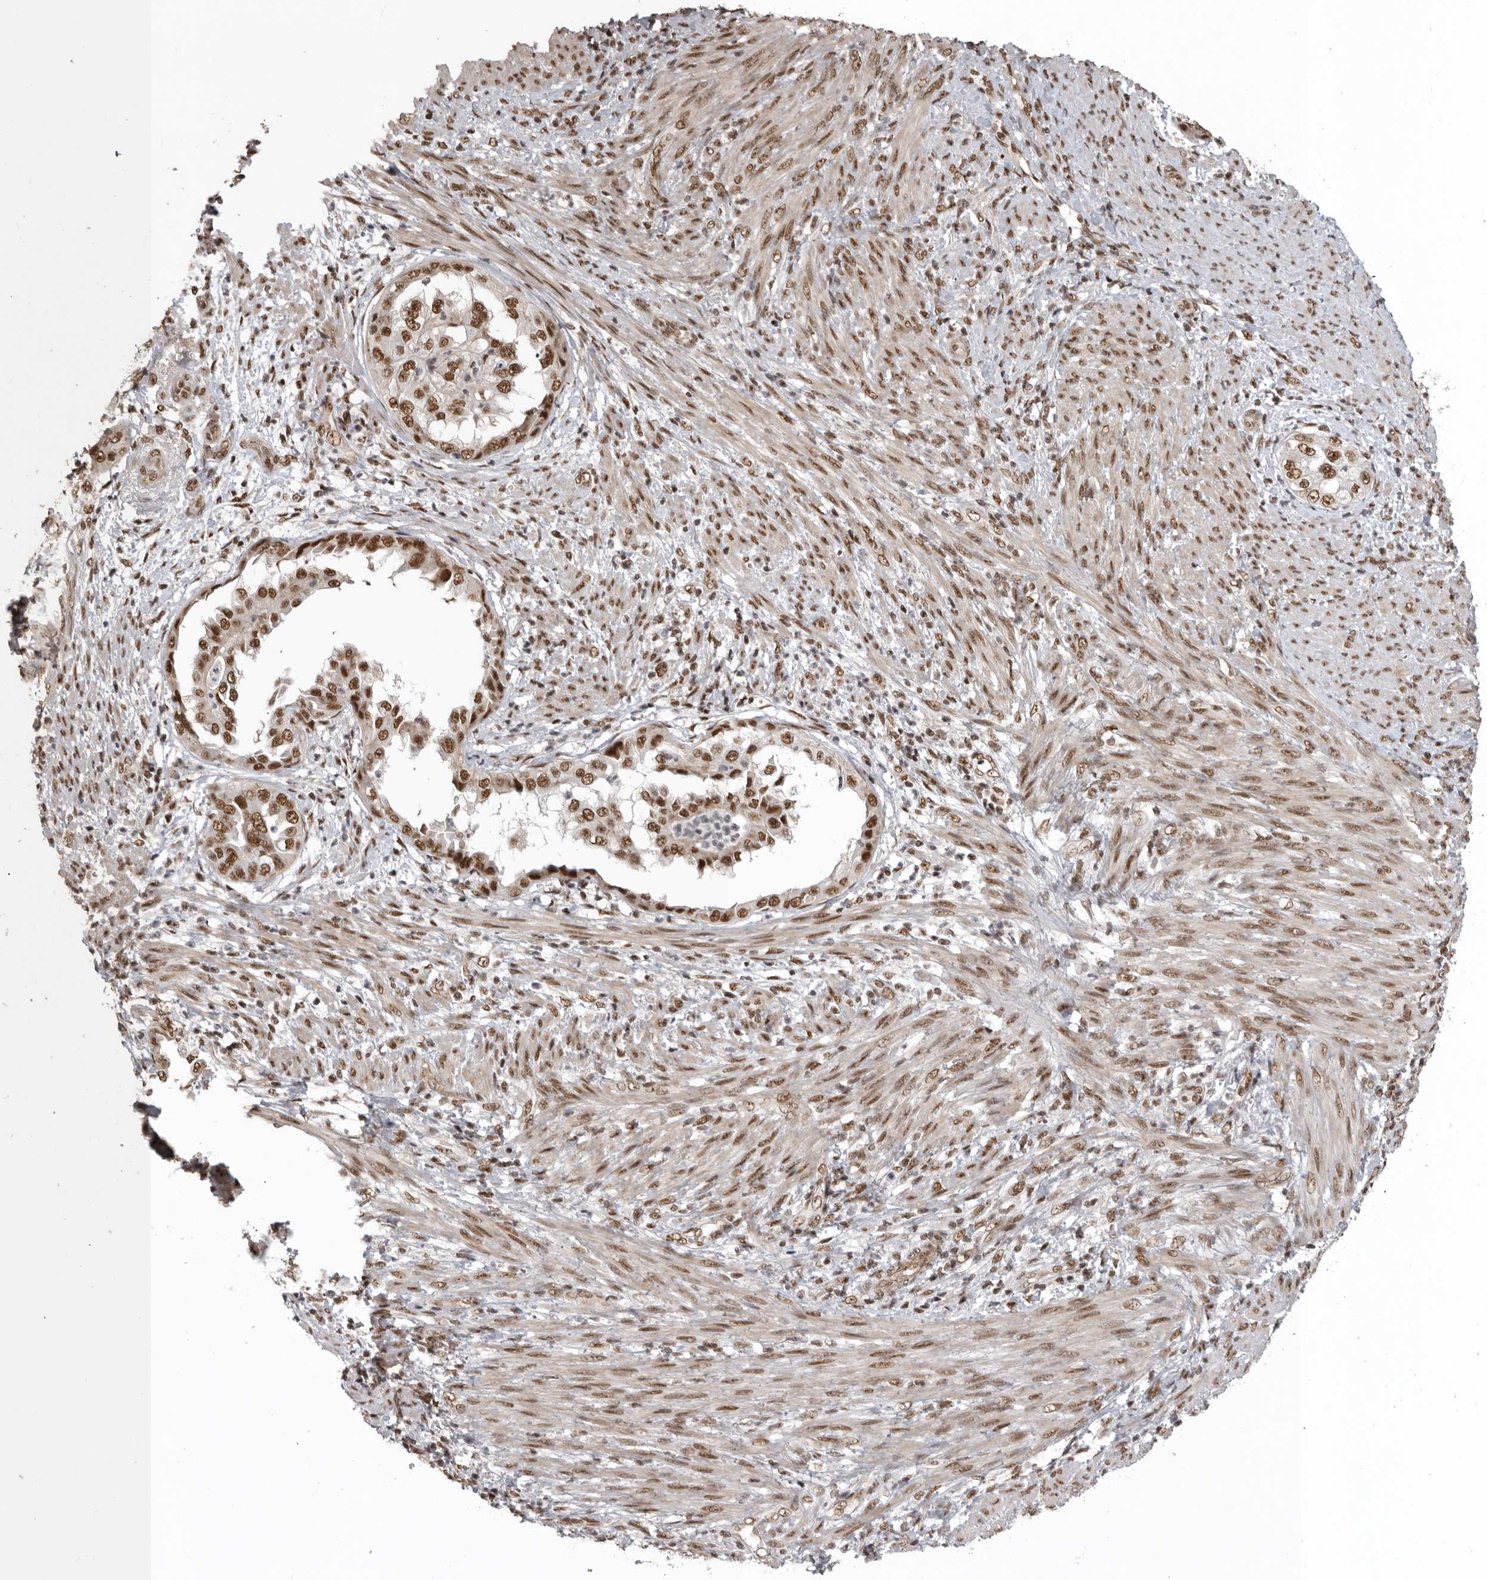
{"staining": {"intensity": "strong", "quantity": ">75%", "location": "nuclear"}, "tissue": "endometrial cancer", "cell_type": "Tumor cells", "image_type": "cancer", "snomed": [{"axis": "morphology", "description": "Adenocarcinoma, NOS"}, {"axis": "topography", "description": "Endometrium"}], "caption": "DAB (3,3'-diaminobenzidine) immunohistochemical staining of human endometrial adenocarcinoma displays strong nuclear protein staining in about >75% of tumor cells. (Stains: DAB (3,3'-diaminobenzidine) in brown, nuclei in blue, Microscopy: brightfield microscopy at high magnification).", "gene": "CBLL1", "patient": {"sex": "female", "age": 85}}